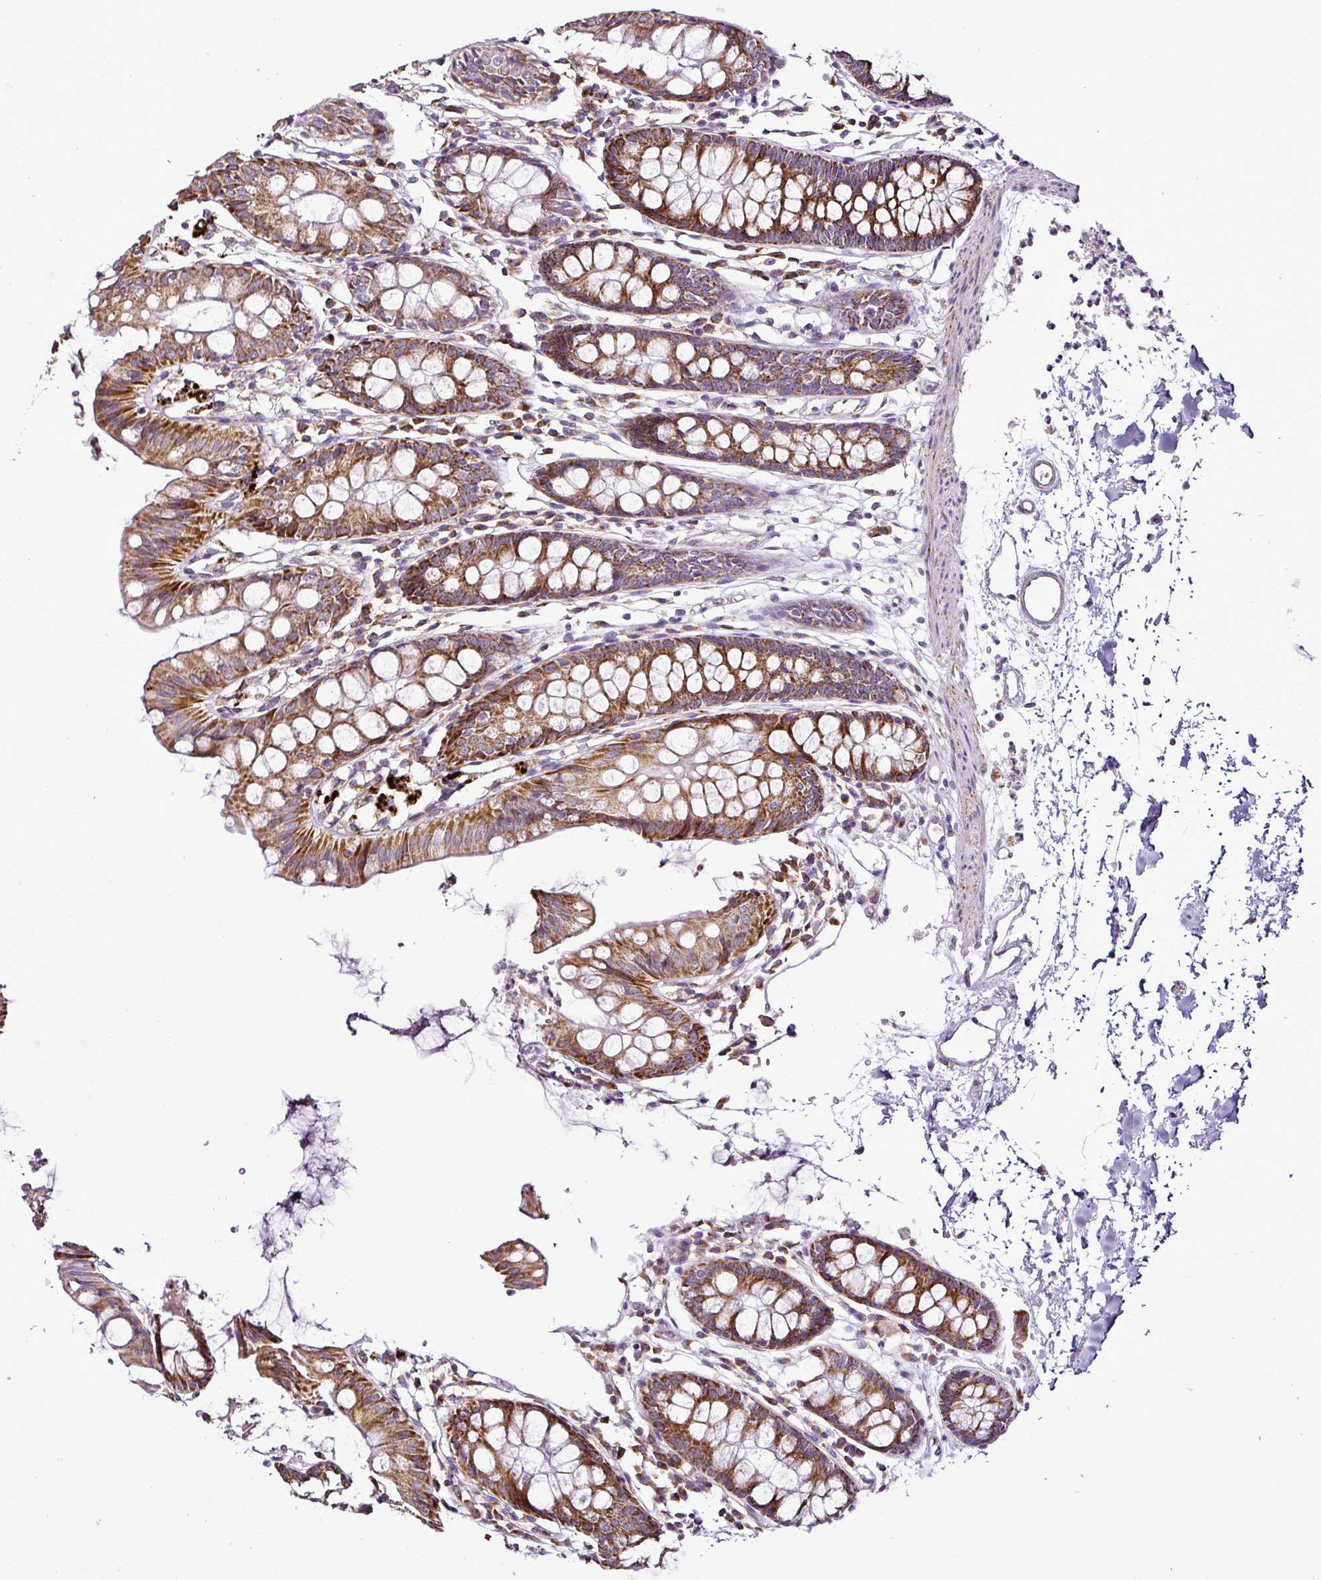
{"staining": {"intensity": "weak", "quantity": ">75%", "location": "cytoplasmic/membranous"}, "tissue": "colon", "cell_type": "Endothelial cells", "image_type": "normal", "snomed": [{"axis": "morphology", "description": "Normal tissue, NOS"}, {"axis": "topography", "description": "Colon"}], "caption": "Approximately >75% of endothelial cells in unremarkable colon exhibit weak cytoplasmic/membranous protein staining as visualized by brown immunohistochemical staining.", "gene": "DPAGT1", "patient": {"sex": "female", "age": 84}}